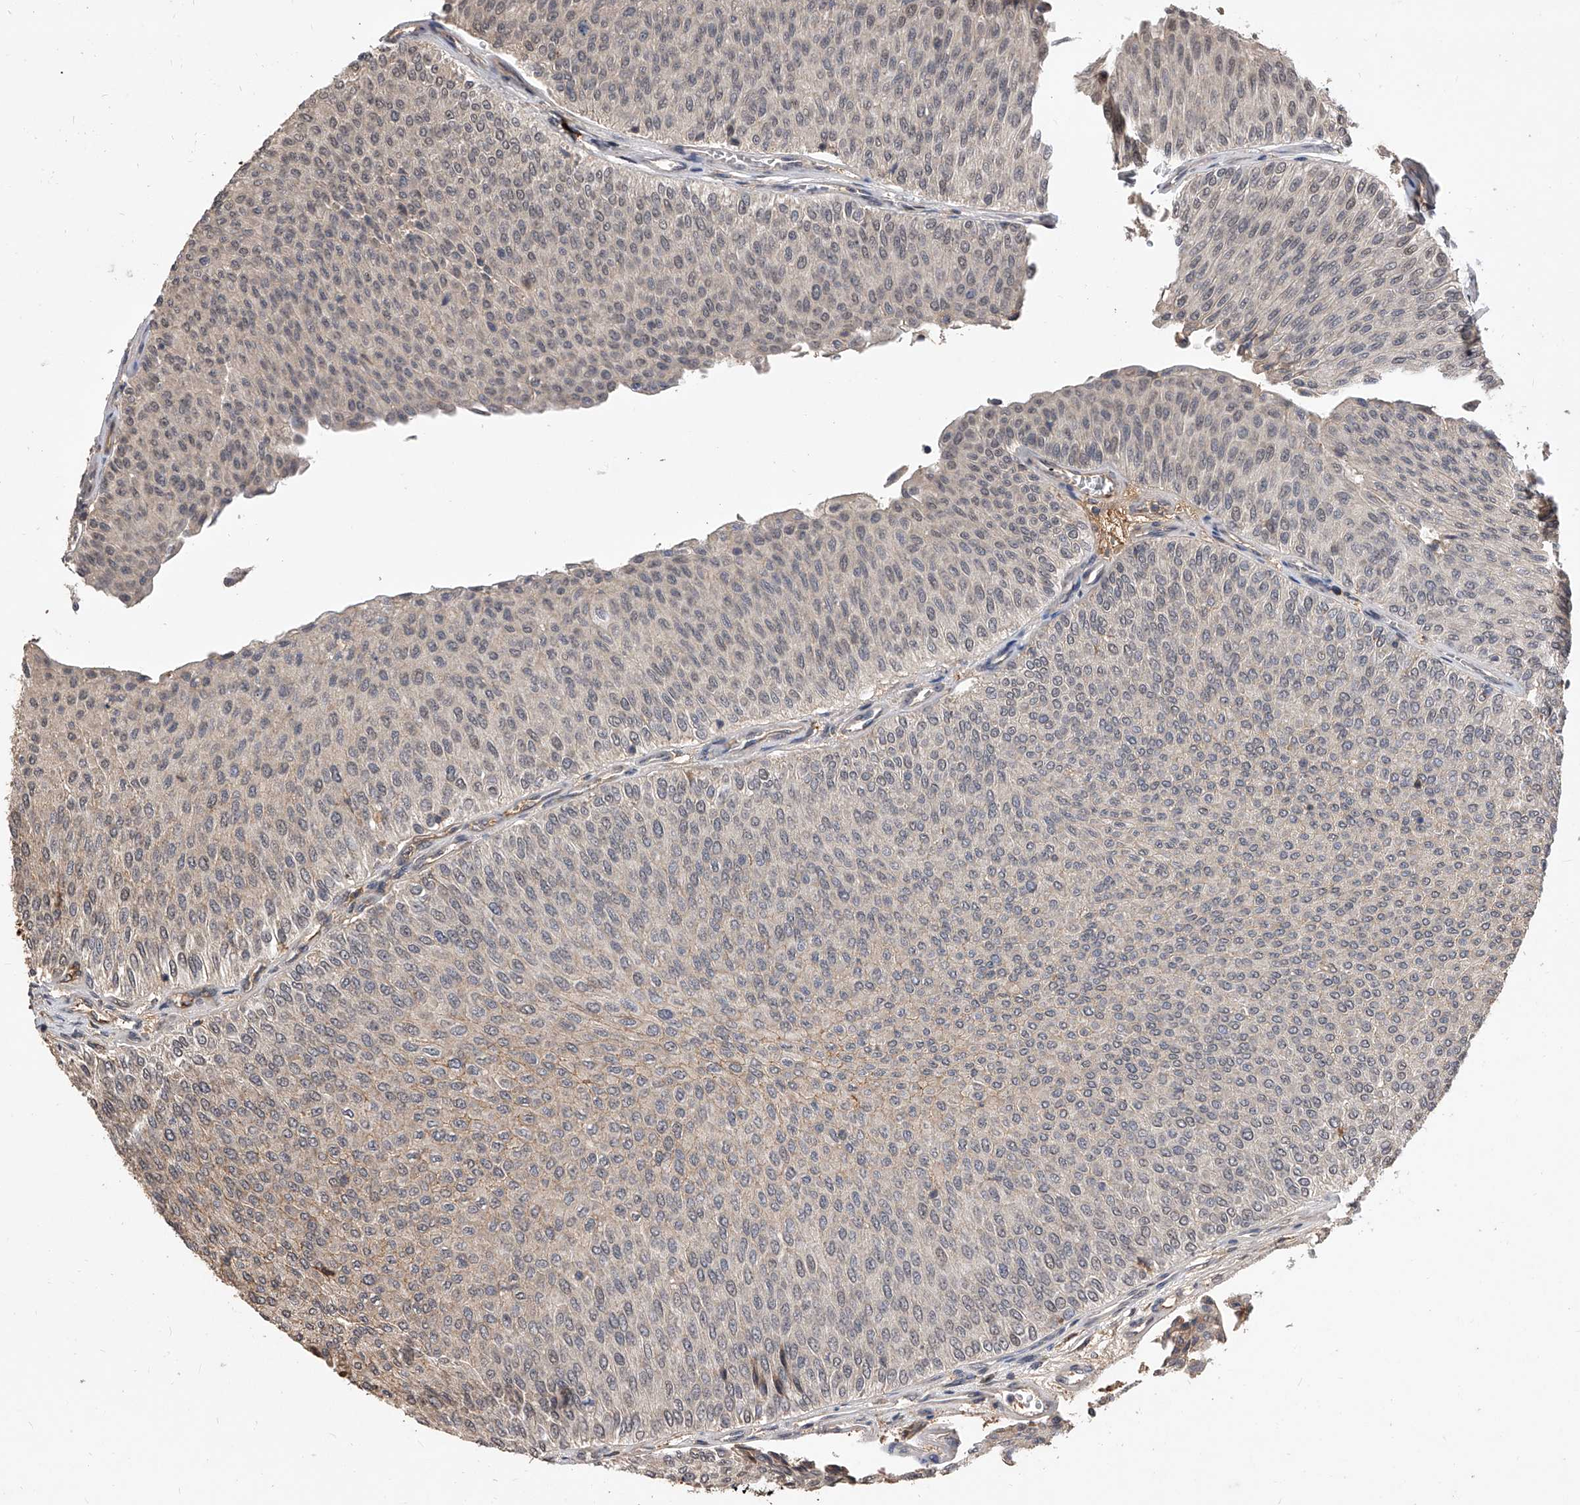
{"staining": {"intensity": "weak", "quantity": "25%-75%", "location": "cytoplasmic/membranous"}, "tissue": "urothelial cancer", "cell_type": "Tumor cells", "image_type": "cancer", "snomed": [{"axis": "morphology", "description": "Urothelial carcinoma, Low grade"}, {"axis": "topography", "description": "Urinary bladder"}], "caption": "IHC staining of urothelial carcinoma (low-grade), which reveals low levels of weak cytoplasmic/membranous staining in about 25%-75% of tumor cells indicating weak cytoplasmic/membranous protein expression. The staining was performed using DAB (brown) for protein detection and nuclei were counterstained in hematoxylin (blue).", "gene": "CFAP410", "patient": {"sex": "male", "age": 78}}